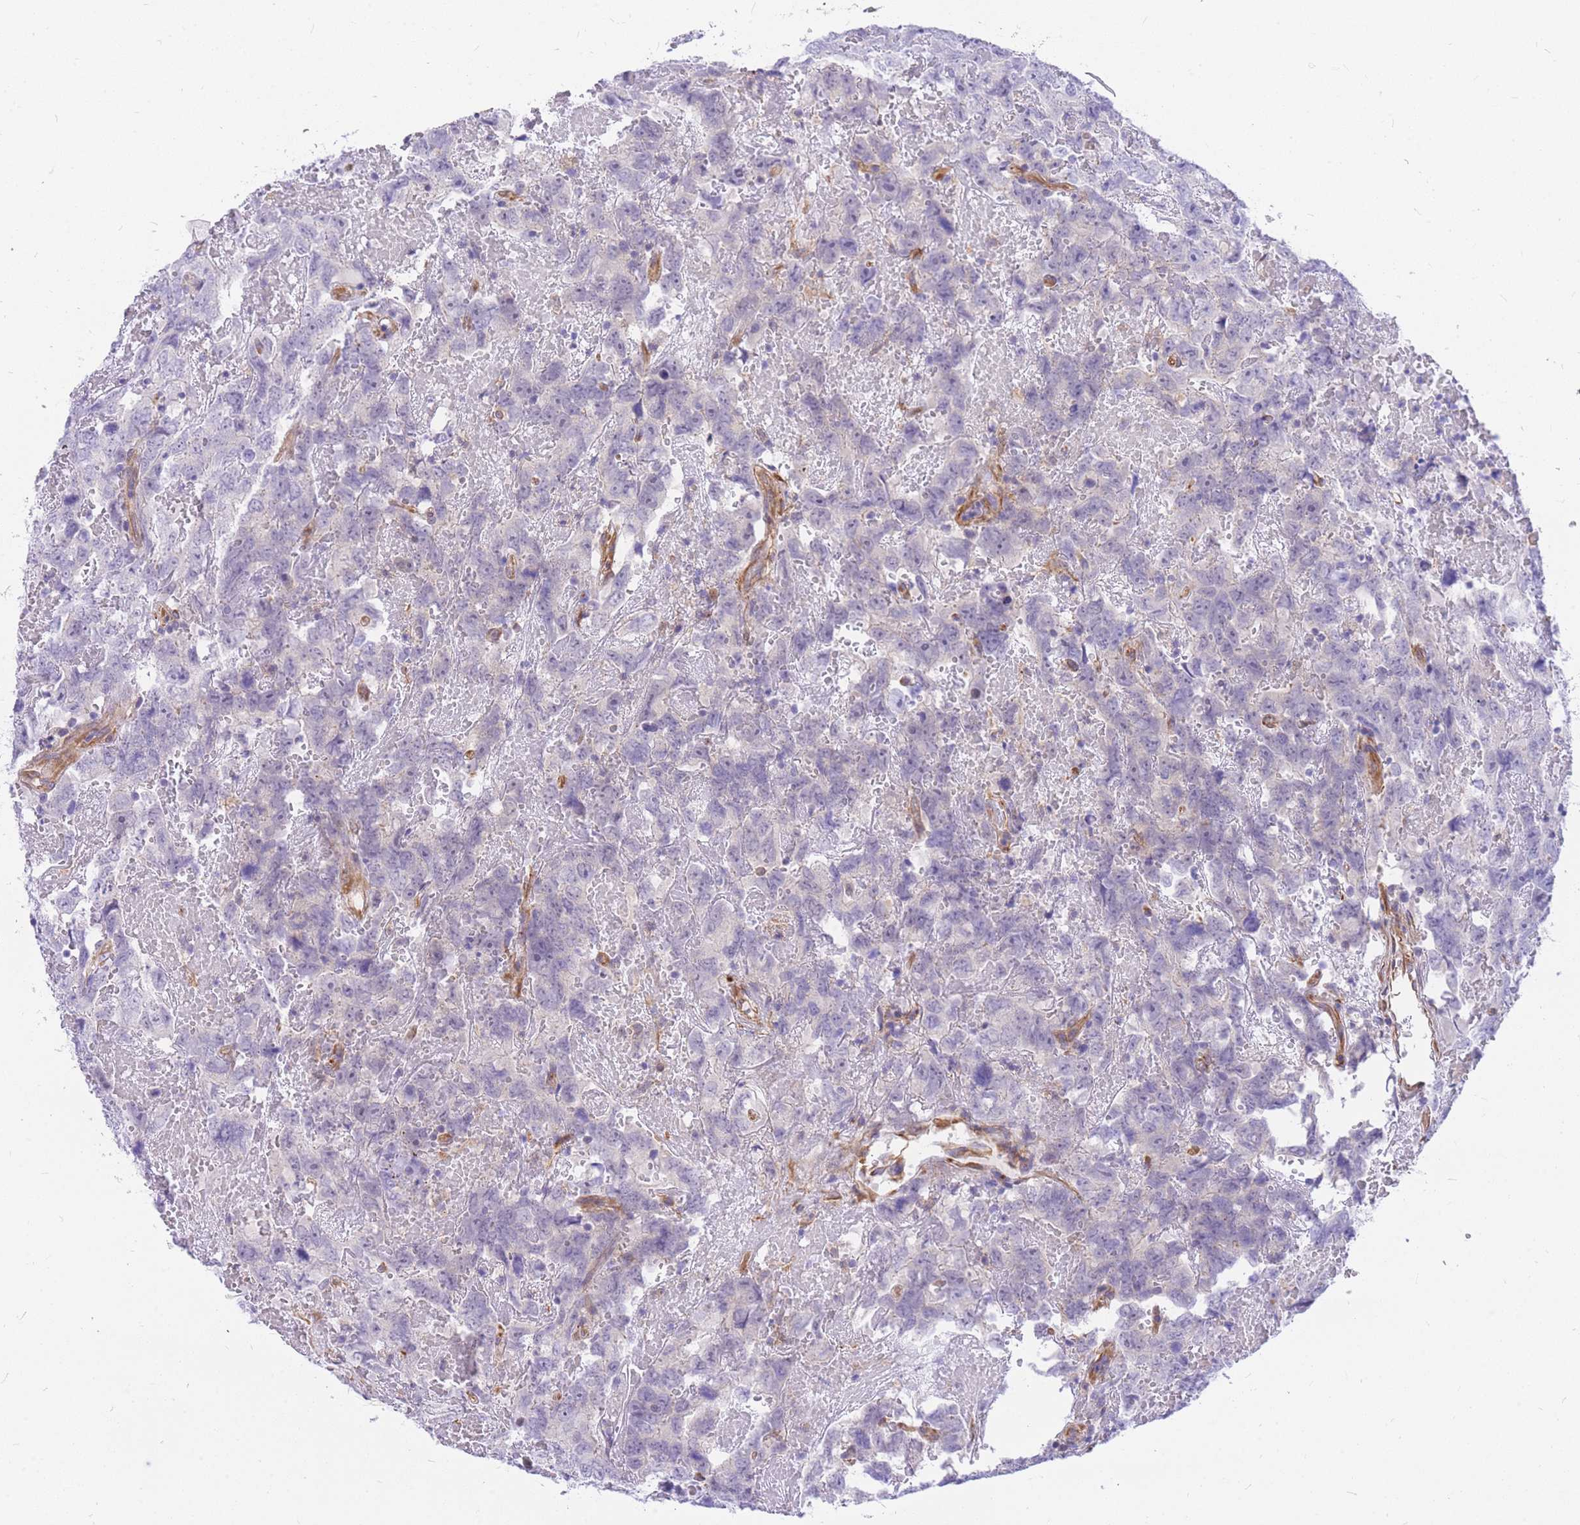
{"staining": {"intensity": "negative", "quantity": "none", "location": "none"}, "tissue": "testis cancer", "cell_type": "Tumor cells", "image_type": "cancer", "snomed": [{"axis": "morphology", "description": "Carcinoma, Embryonal, NOS"}, {"axis": "topography", "description": "Testis"}], "caption": "Protein analysis of testis cancer (embryonal carcinoma) demonstrates no significant expression in tumor cells.", "gene": "SRSF12", "patient": {"sex": "male", "age": 45}}